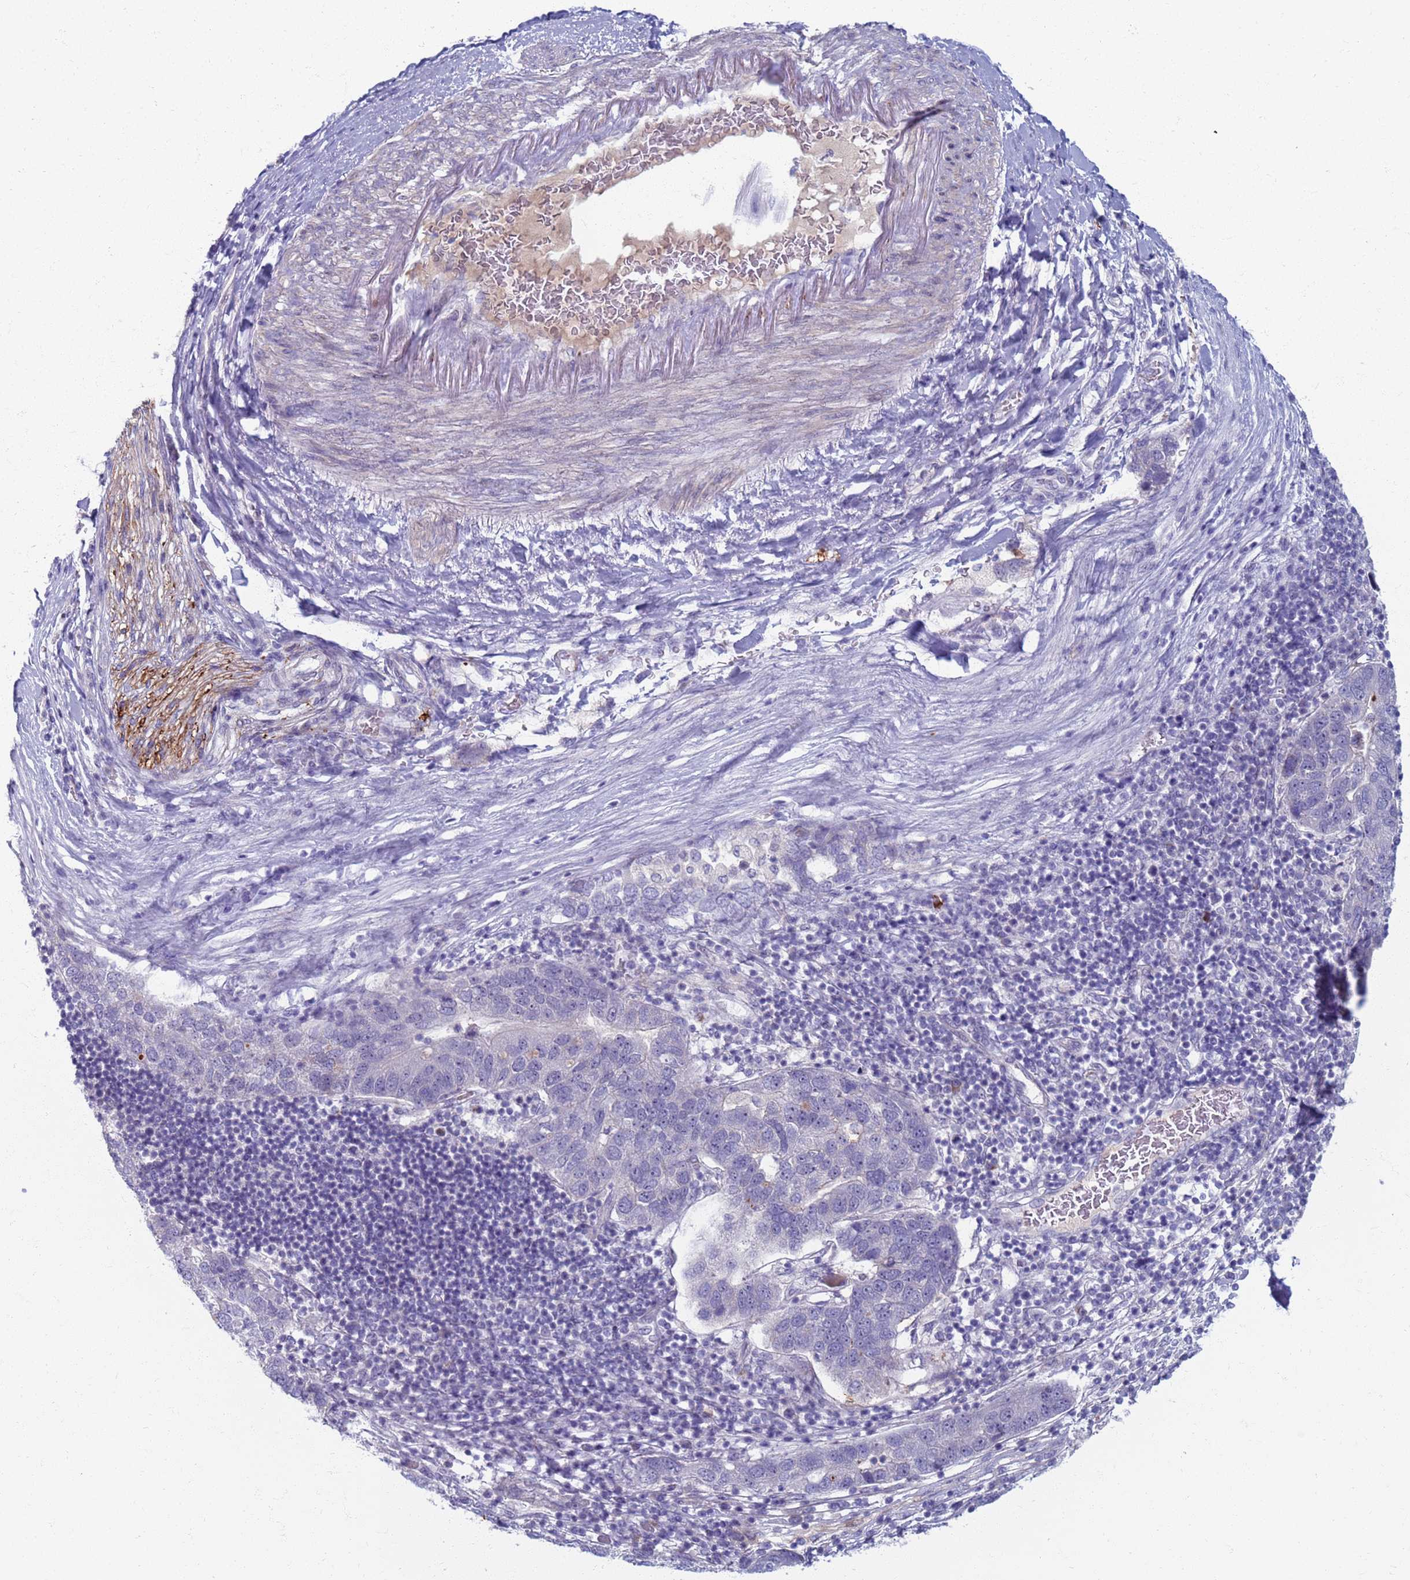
{"staining": {"intensity": "negative", "quantity": "none", "location": "none"}, "tissue": "pancreatic cancer", "cell_type": "Tumor cells", "image_type": "cancer", "snomed": [{"axis": "morphology", "description": "Adenocarcinoma, NOS"}, {"axis": "topography", "description": "Pancreas"}], "caption": "Immunohistochemistry image of human pancreatic cancer (adenocarcinoma) stained for a protein (brown), which reveals no positivity in tumor cells.", "gene": "CLCA2", "patient": {"sex": "female", "age": 61}}